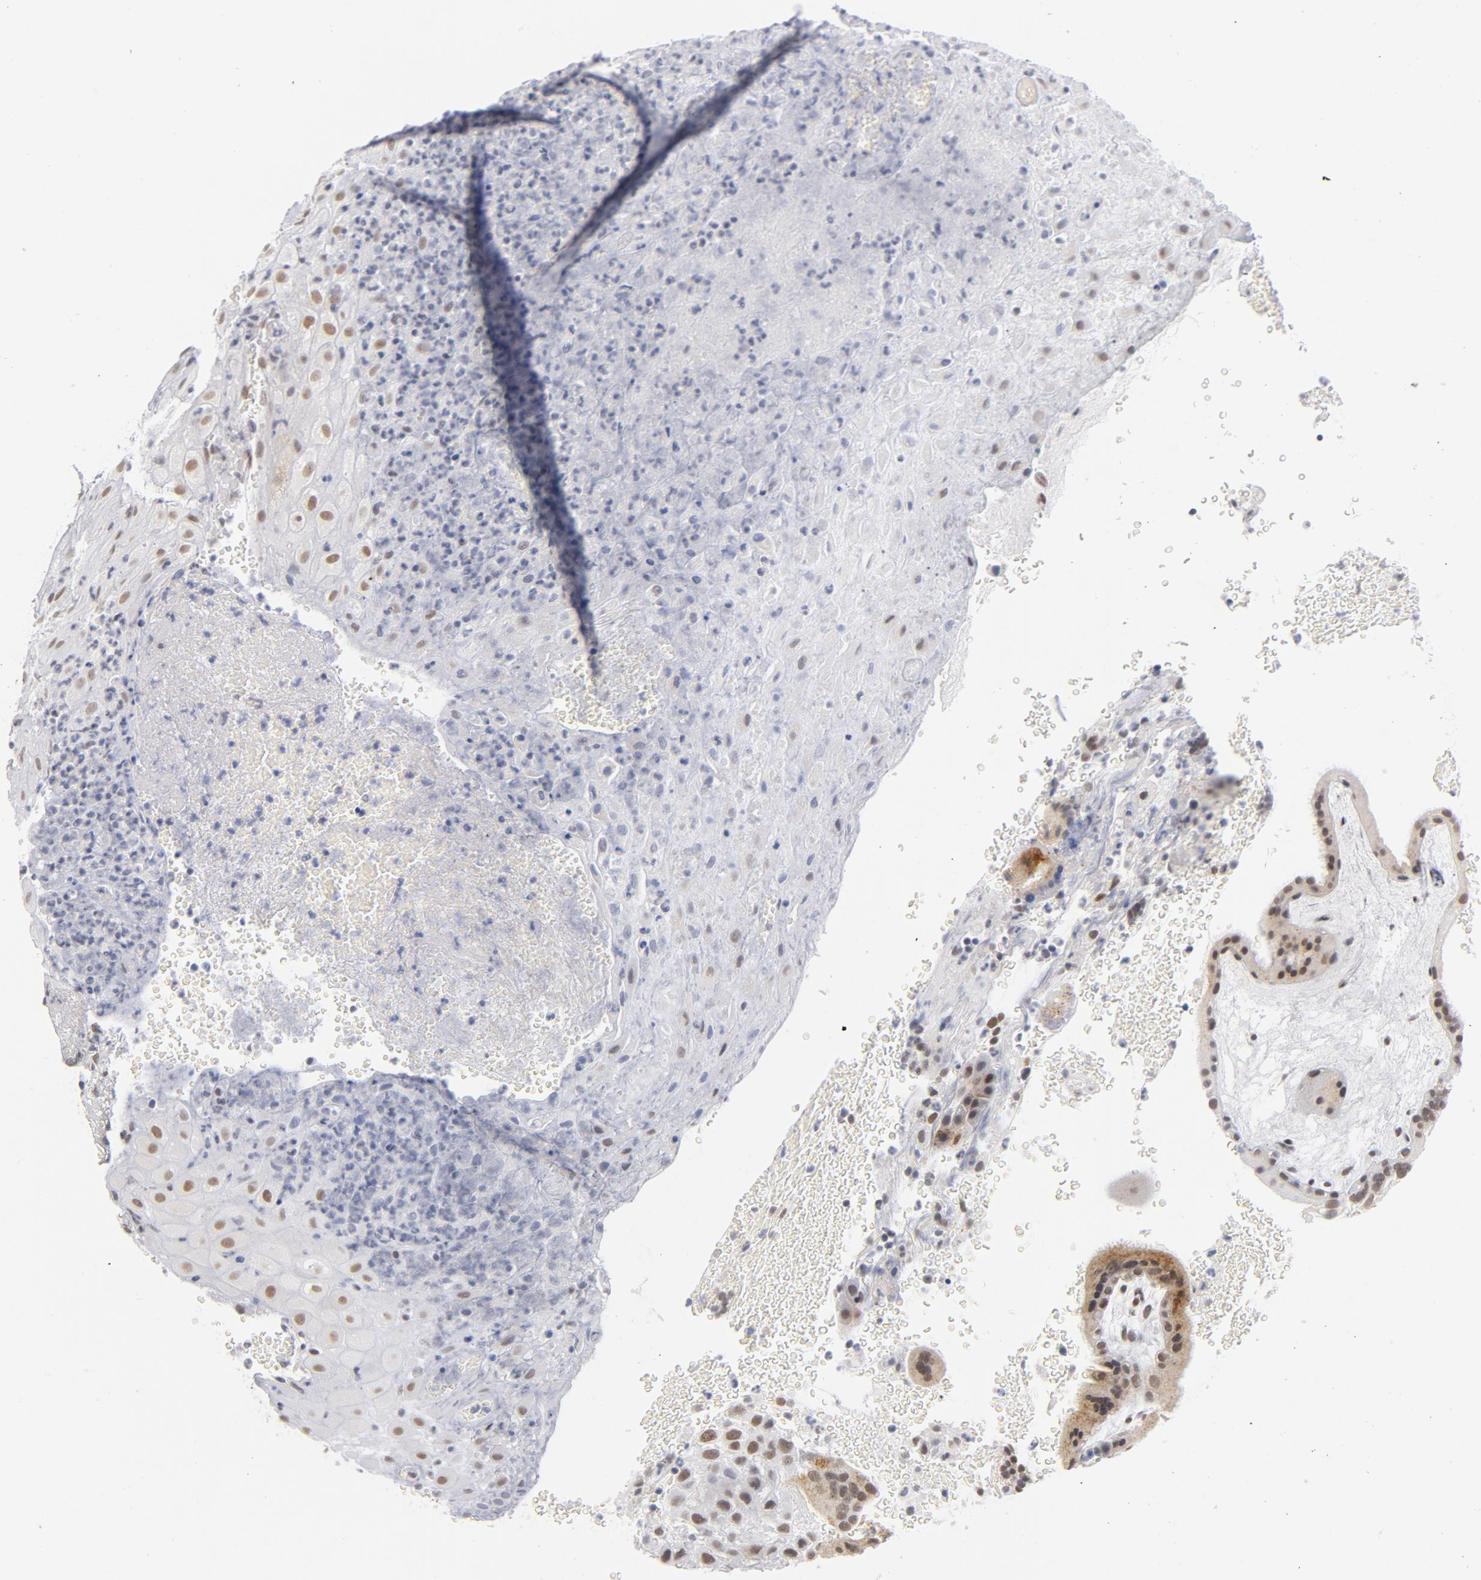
{"staining": {"intensity": "weak", "quantity": ">75%", "location": "nuclear"}, "tissue": "placenta", "cell_type": "Decidual cells", "image_type": "normal", "snomed": [{"axis": "morphology", "description": "Normal tissue, NOS"}, {"axis": "topography", "description": "Placenta"}], "caption": "Immunohistochemical staining of unremarkable placenta shows low levels of weak nuclear staining in about >75% of decidual cells.", "gene": "BAP1", "patient": {"sex": "female", "age": 19}}